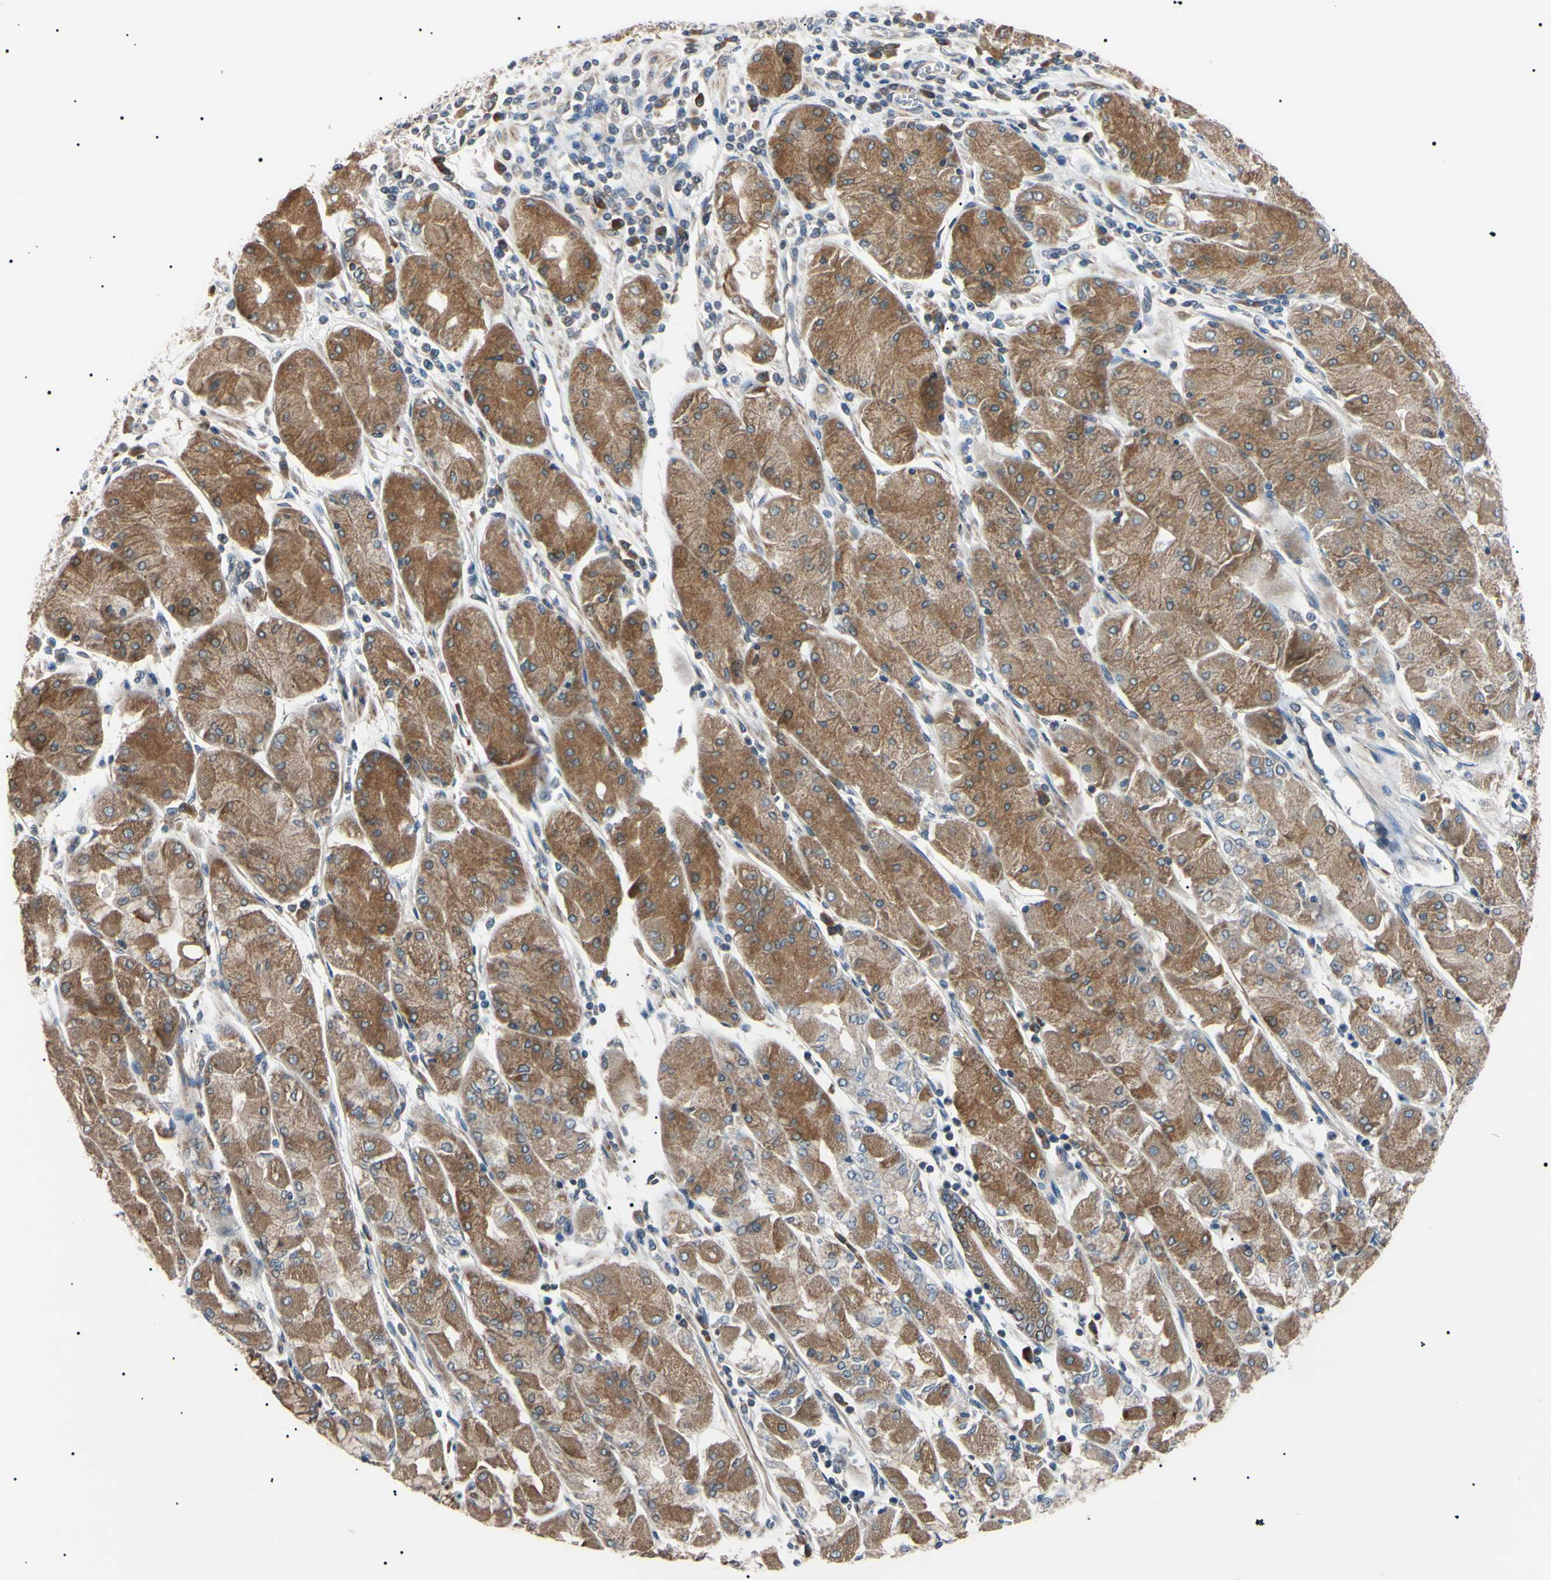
{"staining": {"intensity": "moderate", "quantity": ">75%", "location": "cytoplasmic/membranous"}, "tissue": "stomach cancer", "cell_type": "Tumor cells", "image_type": "cancer", "snomed": [{"axis": "morphology", "description": "Normal tissue, NOS"}, {"axis": "morphology", "description": "Adenocarcinoma, NOS"}, {"axis": "topography", "description": "Stomach, upper"}, {"axis": "topography", "description": "Stomach"}], "caption": "Stomach cancer stained for a protein exhibits moderate cytoplasmic/membranous positivity in tumor cells.", "gene": "VAPA", "patient": {"sex": "male", "age": 59}}